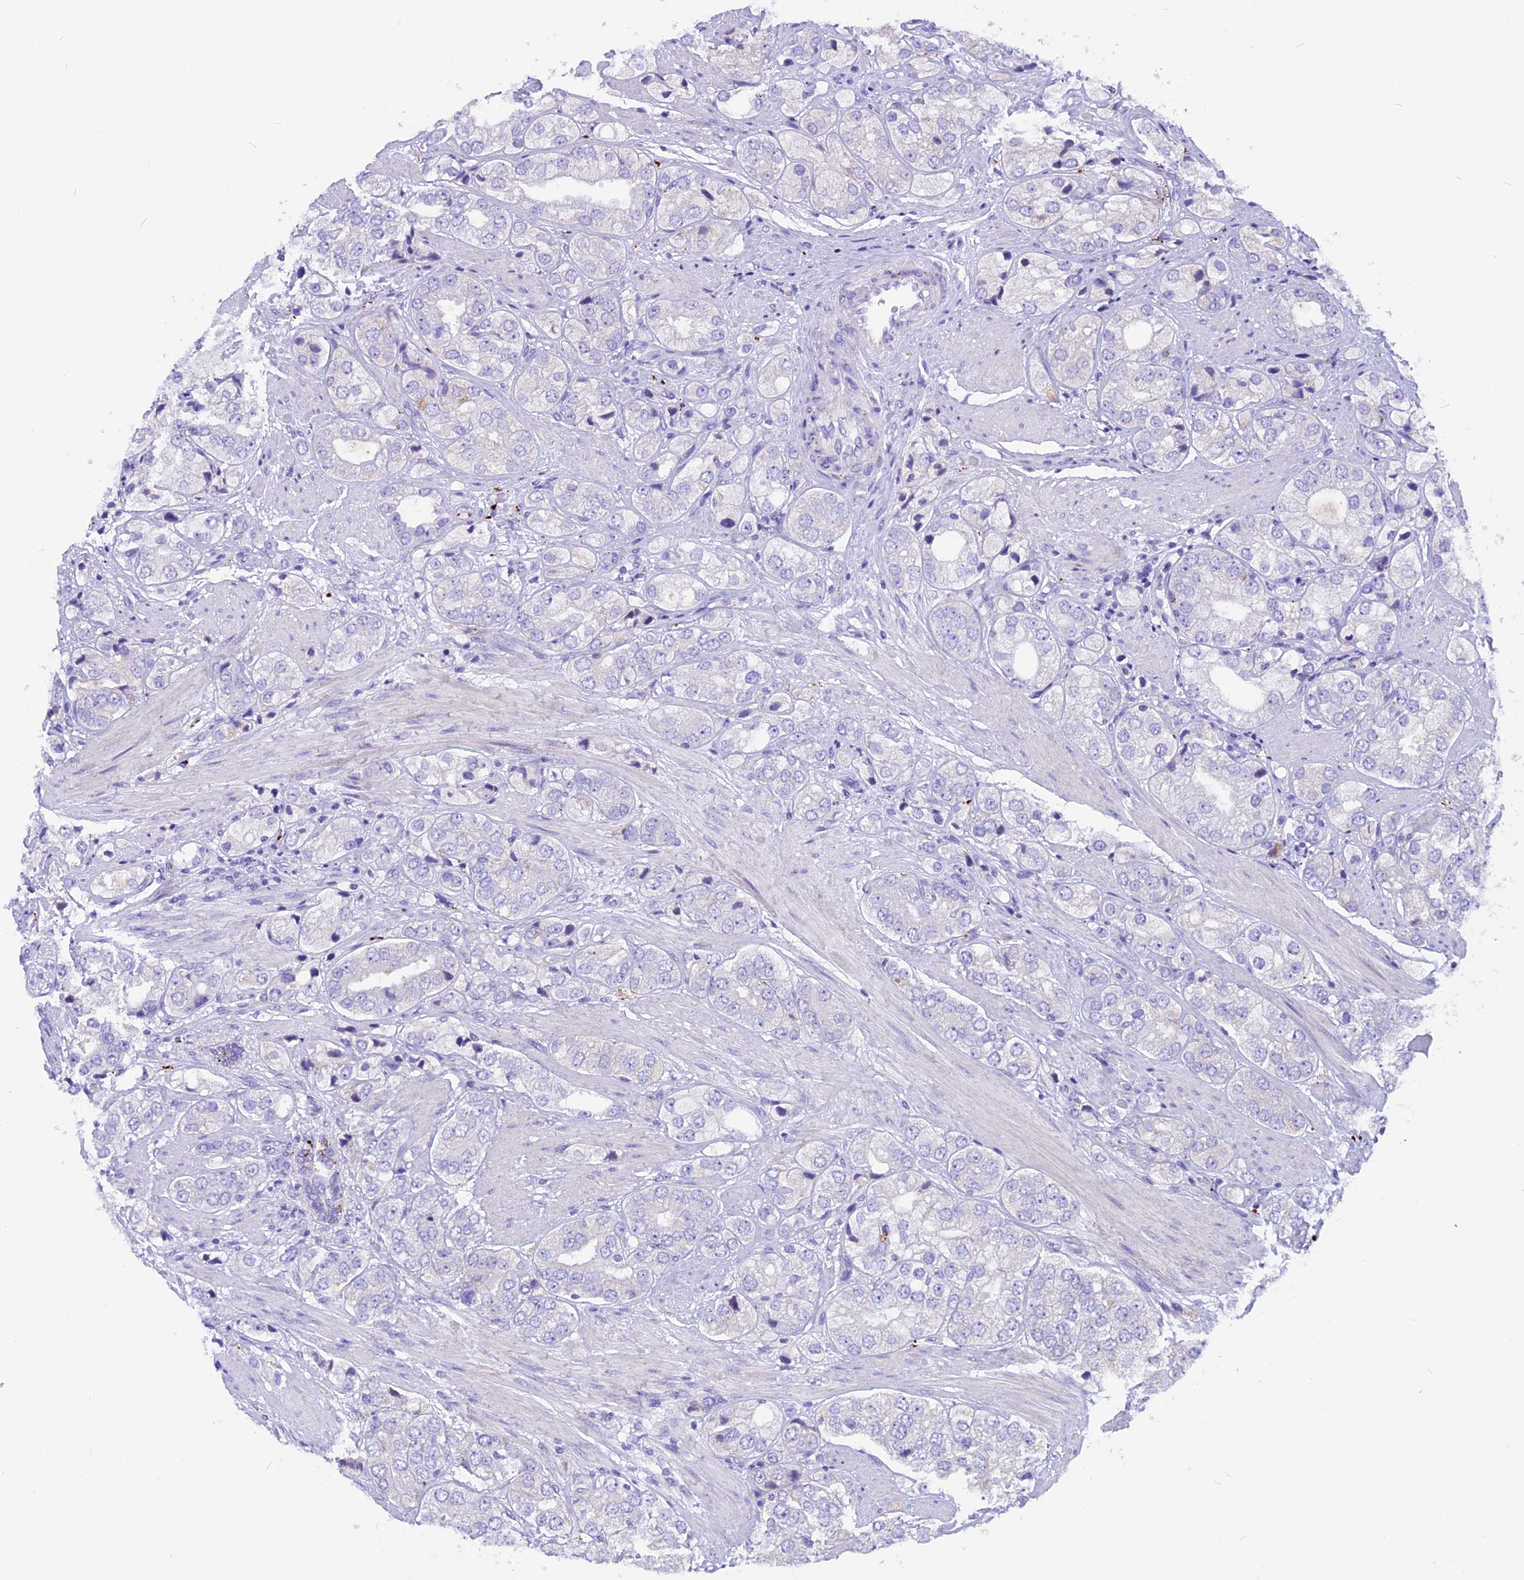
{"staining": {"intensity": "negative", "quantity": "none", "location": "none"}, "tissue": "prostate cancer", "cell_type": "Tumor cells", "image_type": "cancer", "snomed": [{"axis": "morphology", "description": "Adenocarcinoma, High grade"}, {"axis": "topography", "description": "Prostate"}], "caption": "High magnification brightfield microscopy of adenocarcinoma (high-grade) (prostate) stained with DAB (brown) and counterstained with hematoxylin (blue): tumor cells show no significant positivity.", "gene": "THRSP", "patient": {"sex": "male", "age": 50}}